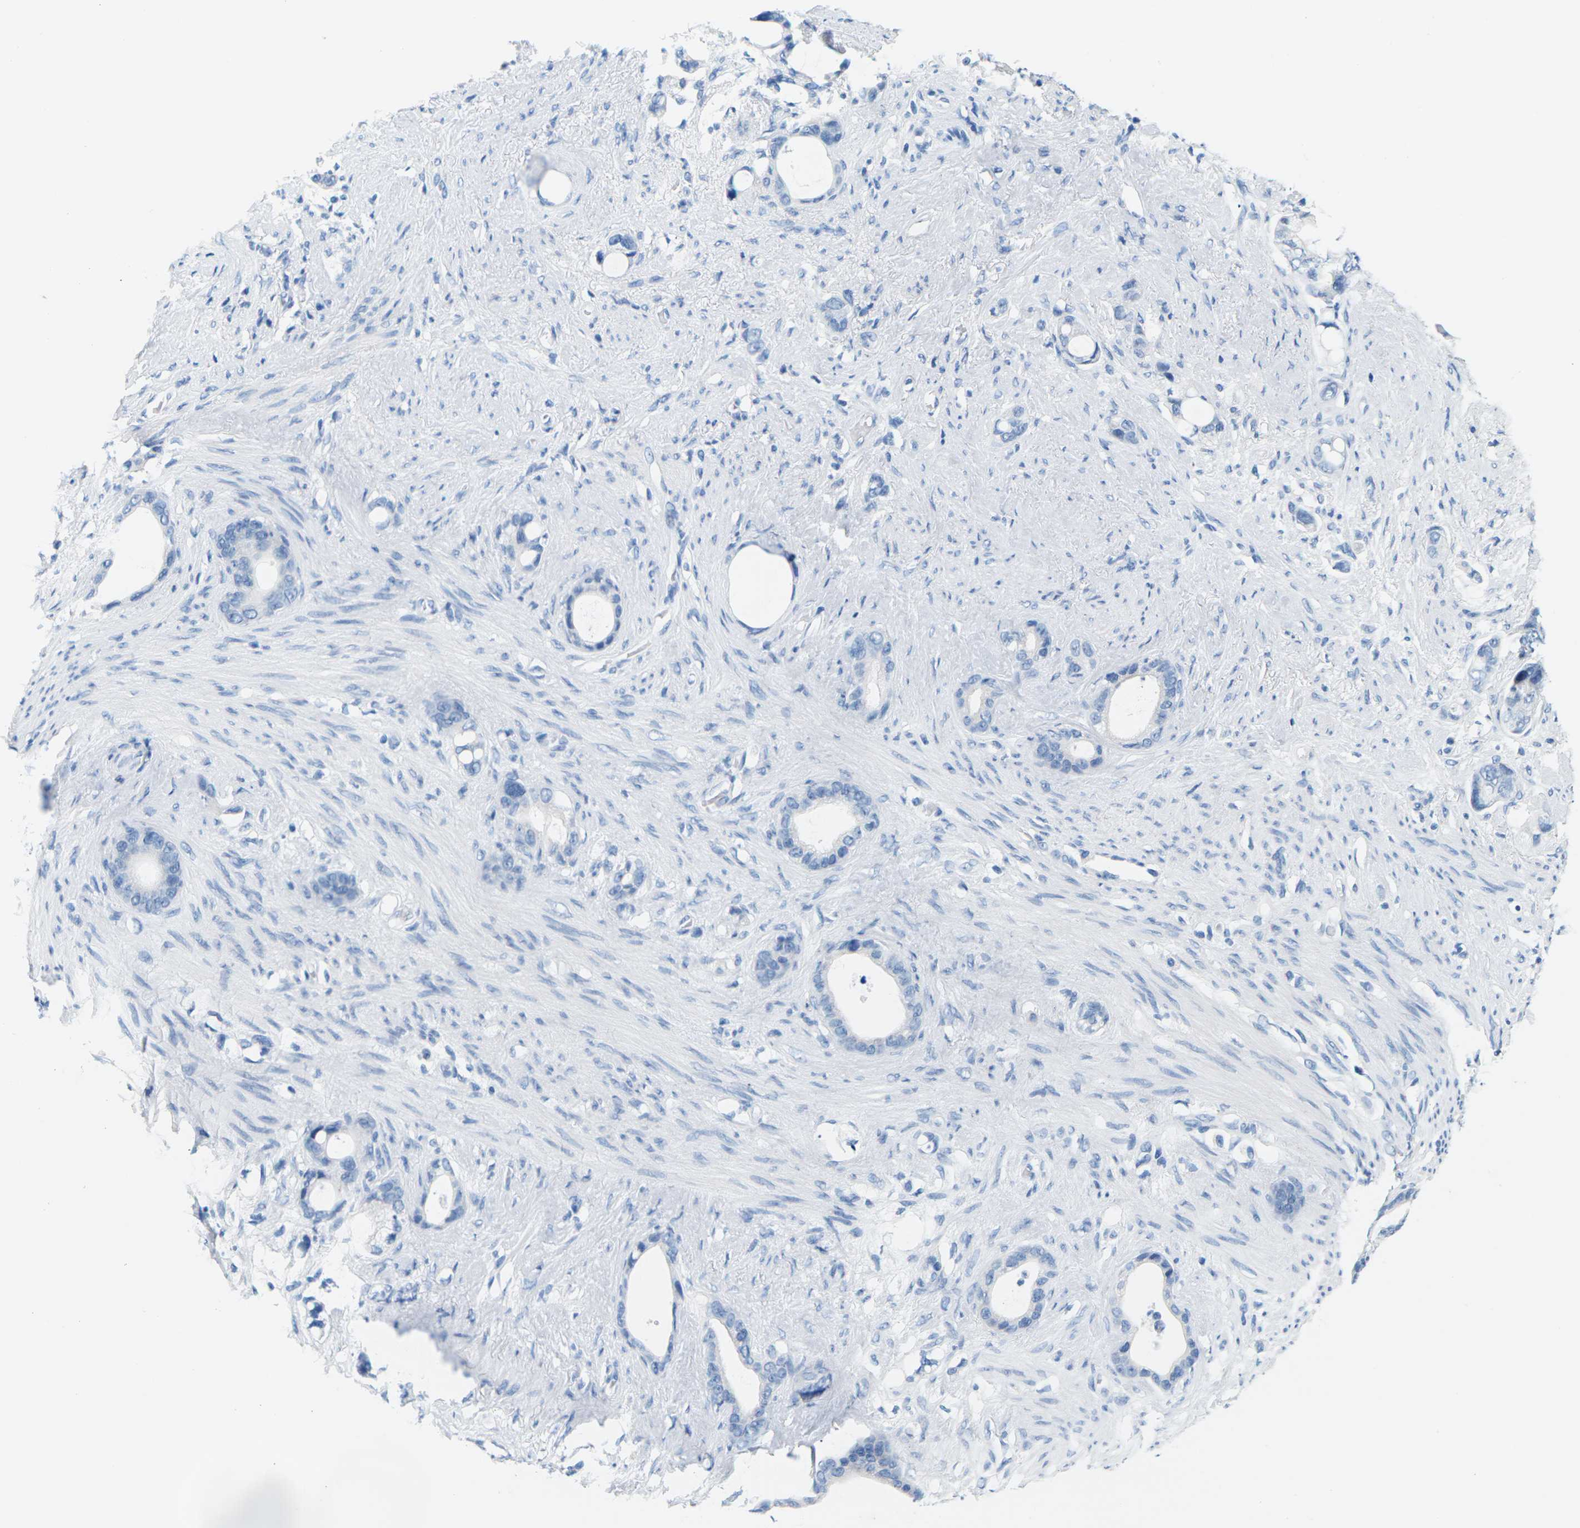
{"staining": {"intensity": "negative", "quantity": "none", "location": "none"}, "tissue": "stomach cancer", "cell_type": "Tumor cells", "image_type": "cancer", "snomed": [{"axis": "morphology", "description": "Adenocarcinoma, NOS"}, {"axis": "topography", "description": "Stomach"}], "caption": "Photomicrograph shows no protein positivity in tumor cells of stomach cancer (adenocarcinoma) tissue. (DAB (3,3'-diaminobenzidine) IHC with hematoxylin counter stain).", "gene": "SLC12A1", "patient": {"sex": "female", "age": 75}}